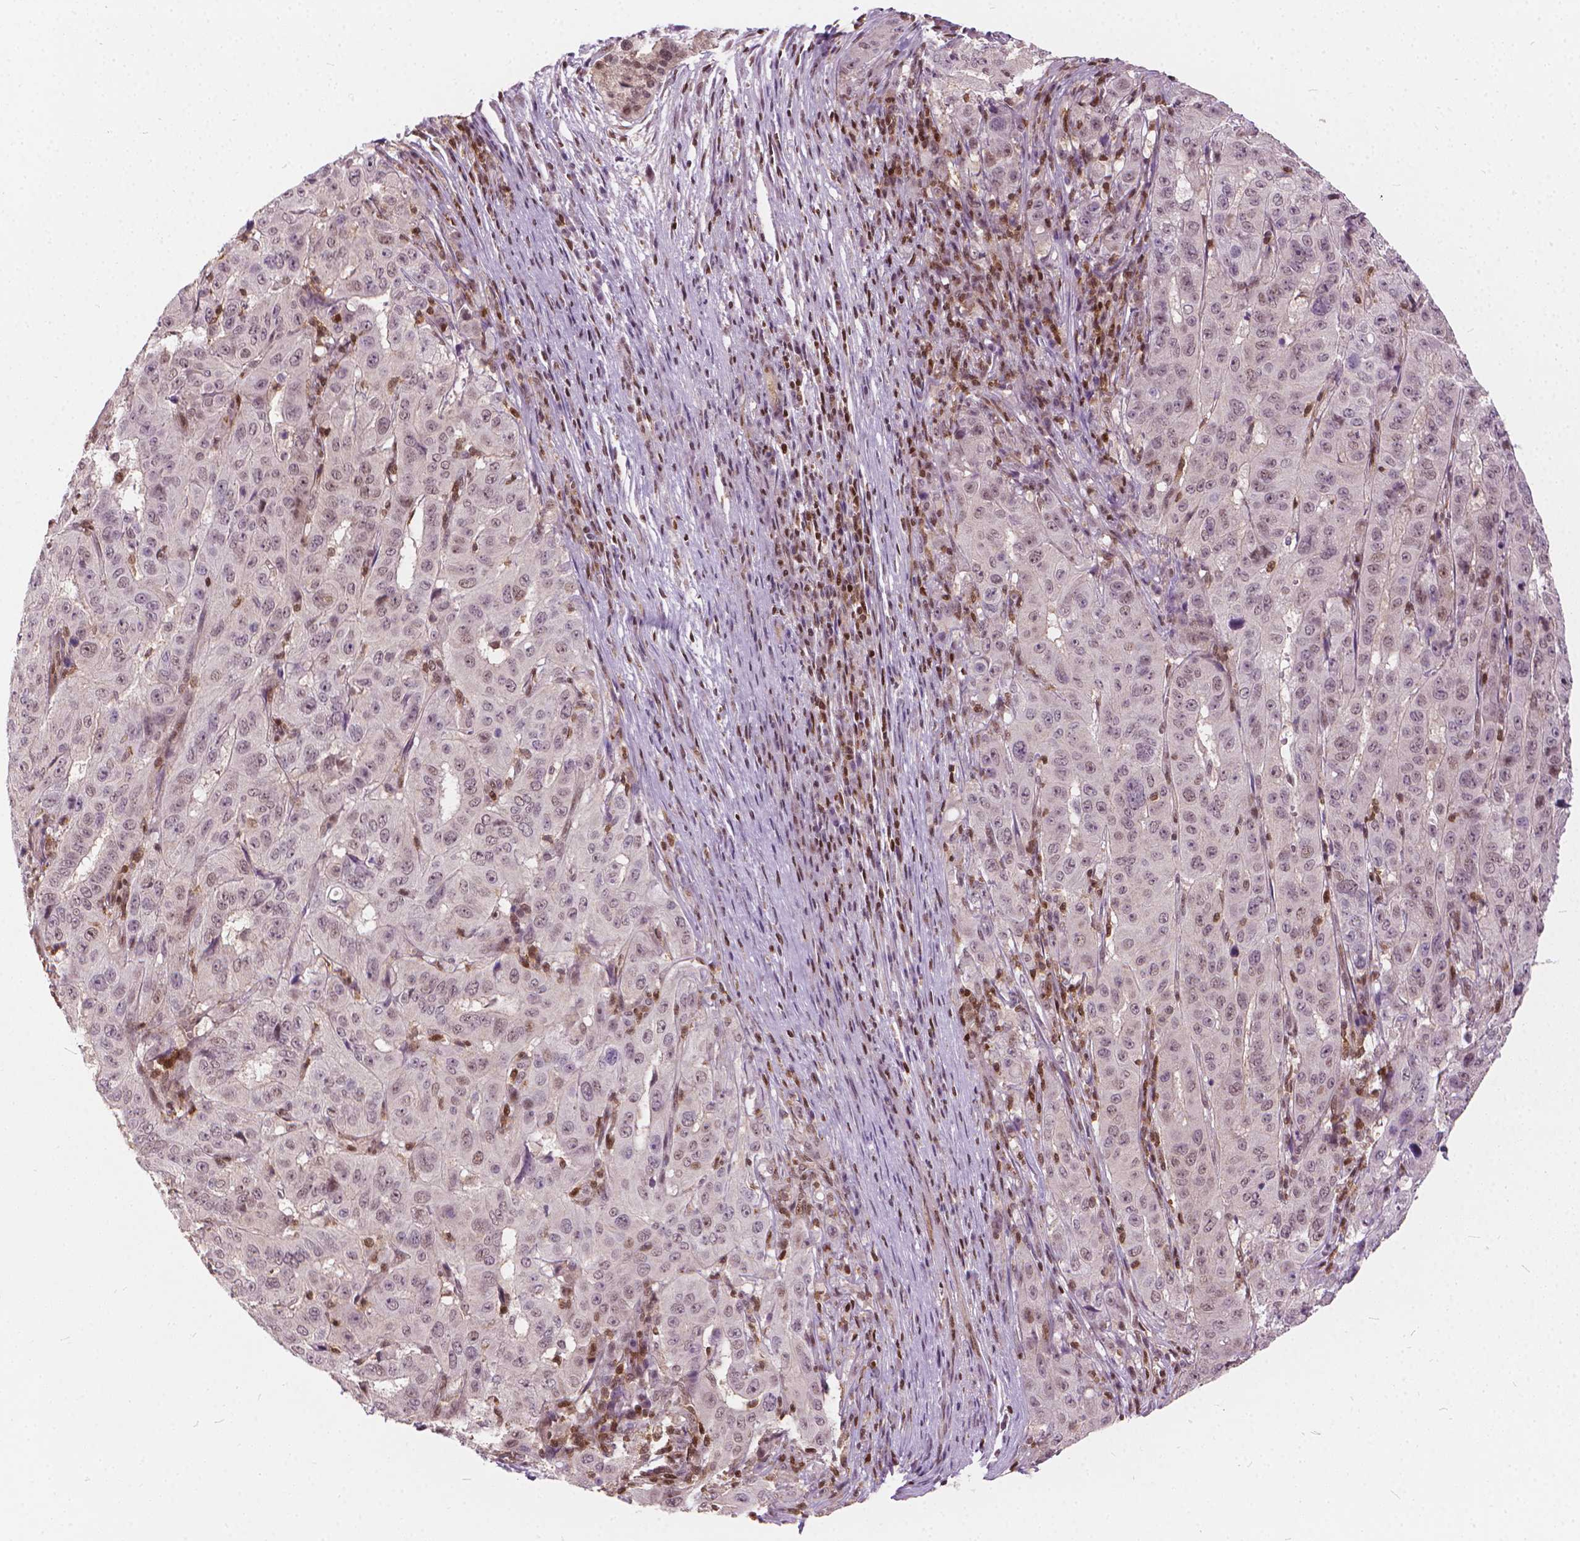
{"staining": {"intensity": "negative", "quantity": "none", "location": "none"}, "tissue": "pancreatic cancer", "cell_type": "Tumor cells", "image_type": "cancer", "snomed": [{"axis": "morphology", "description": "Adenocarcinoma, NOS"}, {"axis": "topography", "description": "Pancreas"}], "caption": "A high-resolution histopathology image shows IHC staining of pancreatic cancer, which reveals no significant staining in tumor cells. Brightfield microscopy of IHC stained with DAB (brown) and hematoxylin (blue), captured at high magnification.", "gene": "STAT5B", "patient": {"sex": "male", "age": 63}}